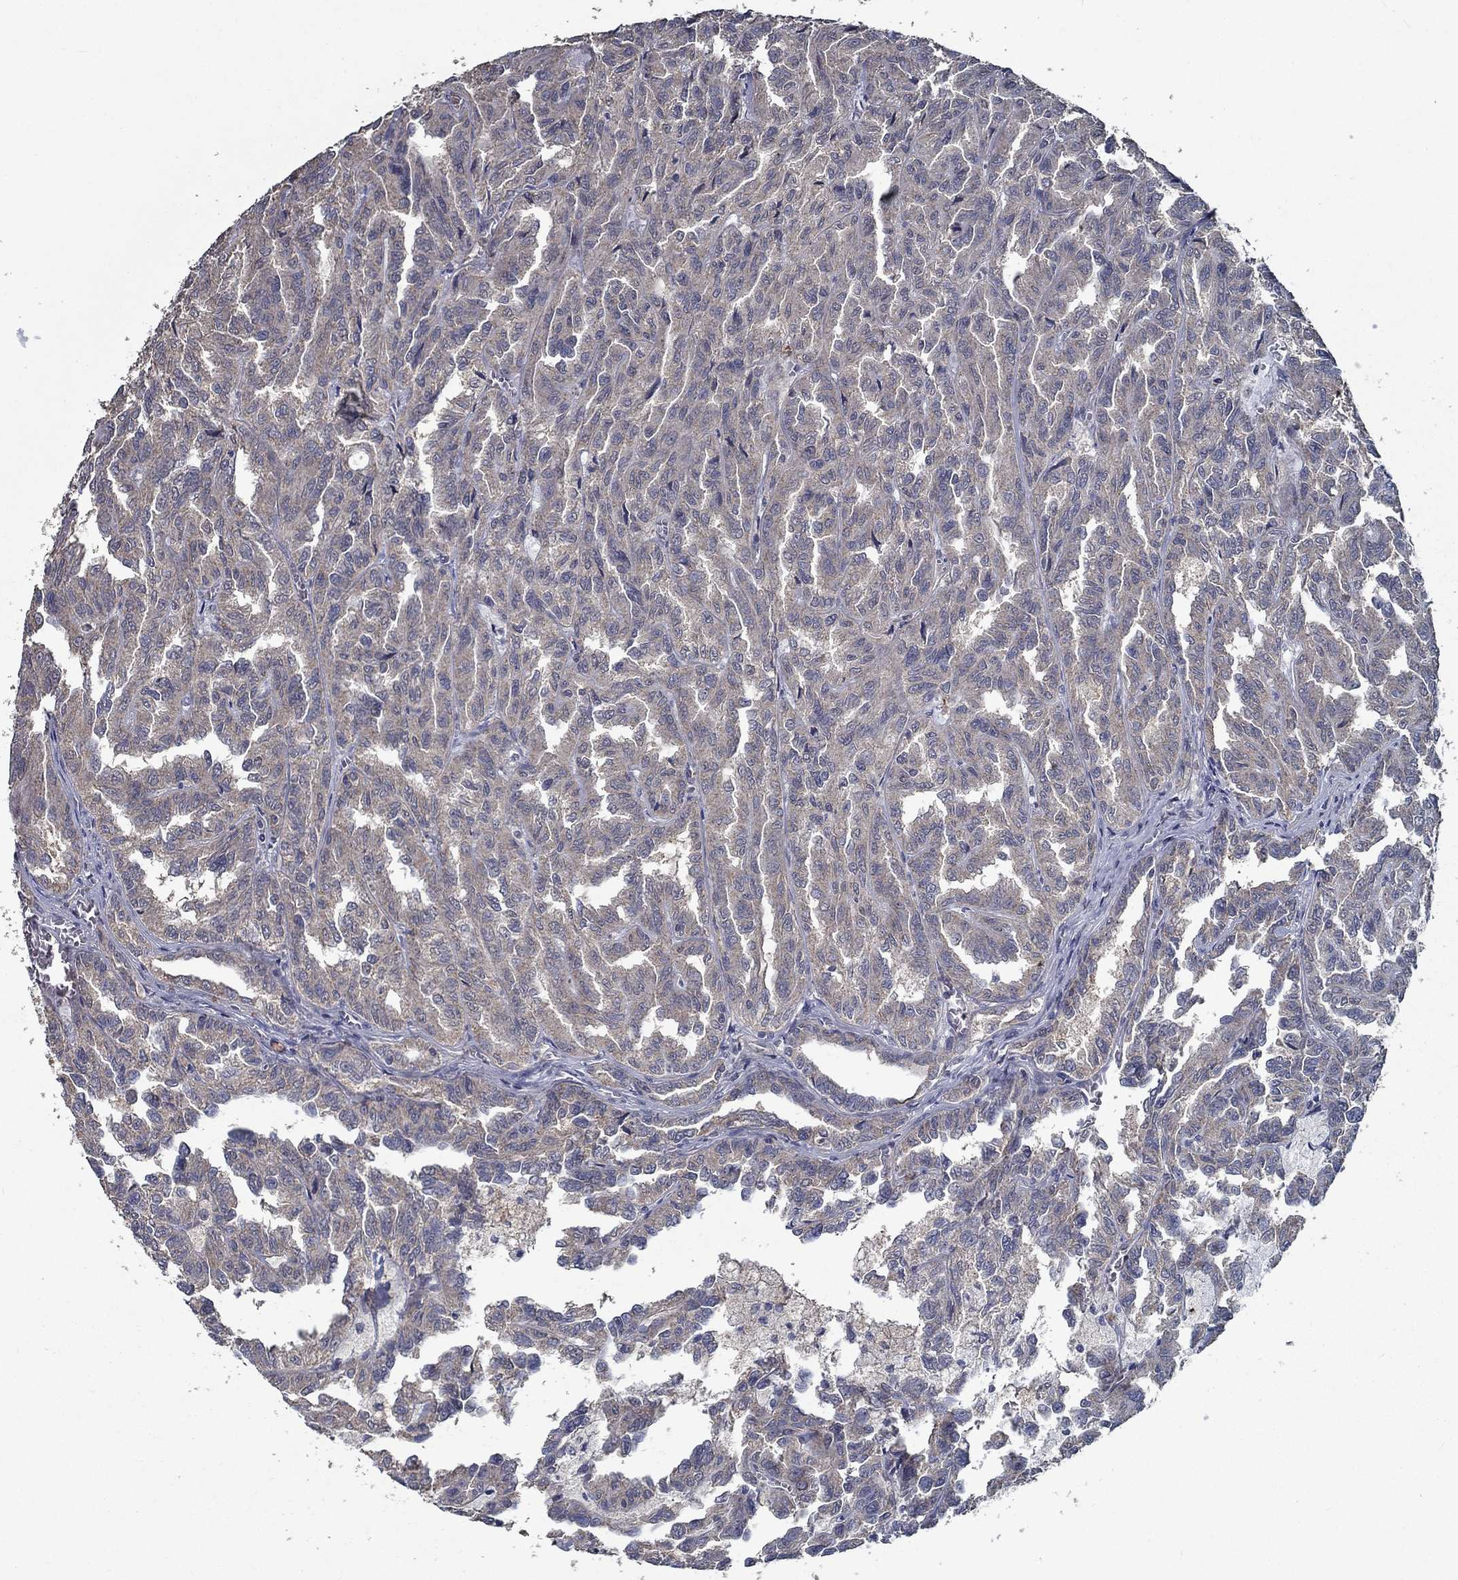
{"staining": {"intensity": "weak", "quantity": "<25%", "location": "cytoplasmic/membranous"}, "tissue": "renal cancer", "cell_type": "Tumor cells", "image_type": "cancer", "snomed": [{"axis": "morphology", "description": "Adenocarcinoma, NOS"}, {"axis": "topography", "description": "Kidney"}], "caption": "DAB immunohistochemical staining of adenocarcinoma (renal) reveals no significant positivity in tumor cells.", "gene": "SLC44A1", "patient": {"sex": "male", "age": 79}}